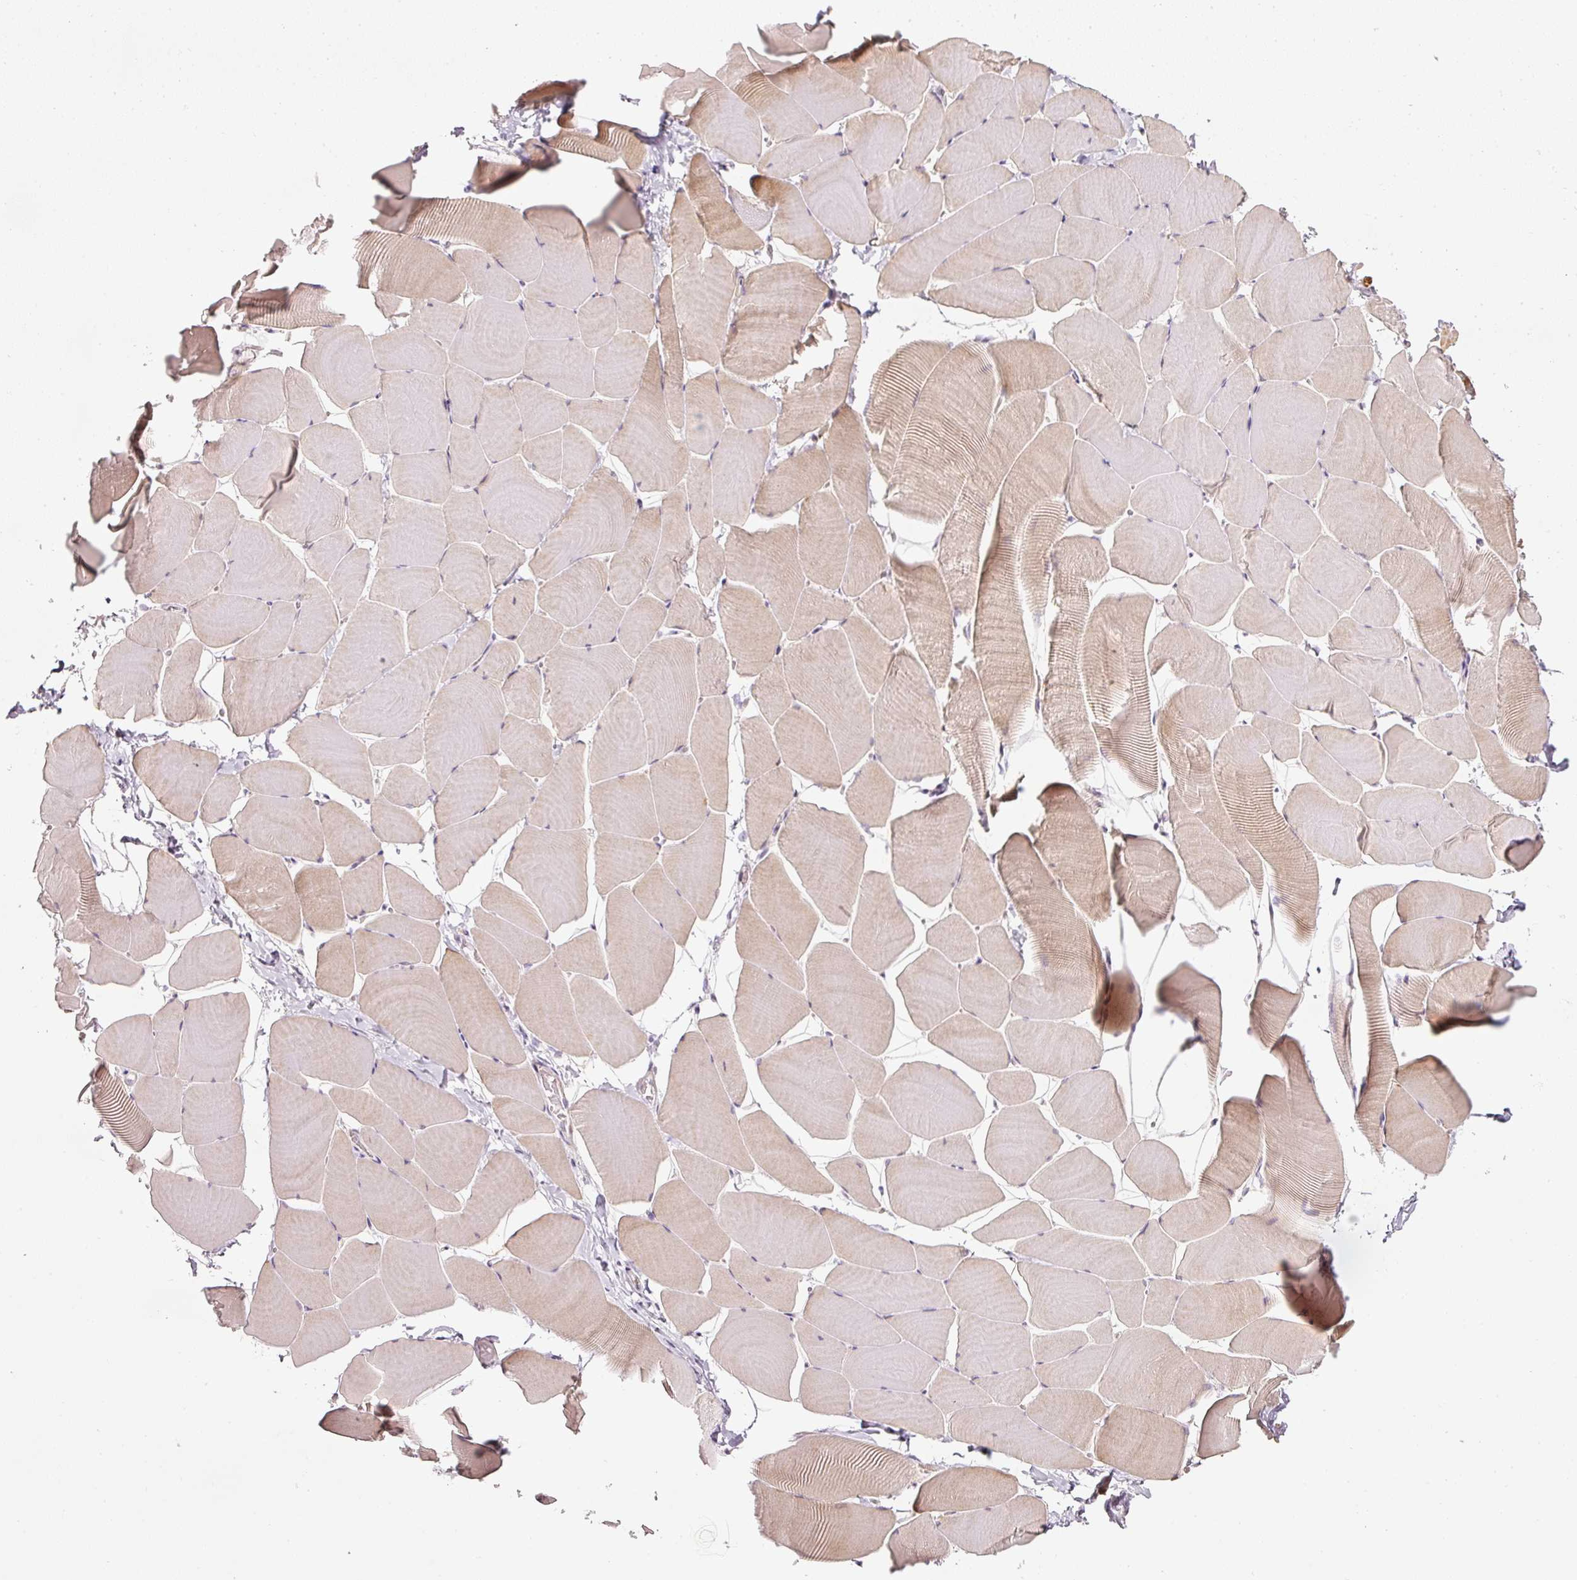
{"staining": {"intensity": "moderate", "quantity": "25%-75%", "location": "cytoplasmic/membranous,nuclear"}, "tissue": "skeletal muscle", "cell_type": "Myocytes", "image_type": "normal", "snomed": [{"axis": "morphology", "description": "Normal tissue, NOS"}, {"axis": "topography", "description": "Skeletal muscle"}], "caption": "High-magnification brightfield microscopy of unremarkable skeletal muscle stained with DAB (3,3'-diaminobenzidine) (brown) and counterstained with hematoxylin (blue). myocytes exhibit moderate cytoplasmic/membranous,nuclear positivity is appreciated in about25%-75% of cells.", "gene": "TOGARAM1", "patient": {"sex": "male", "age": 25}}